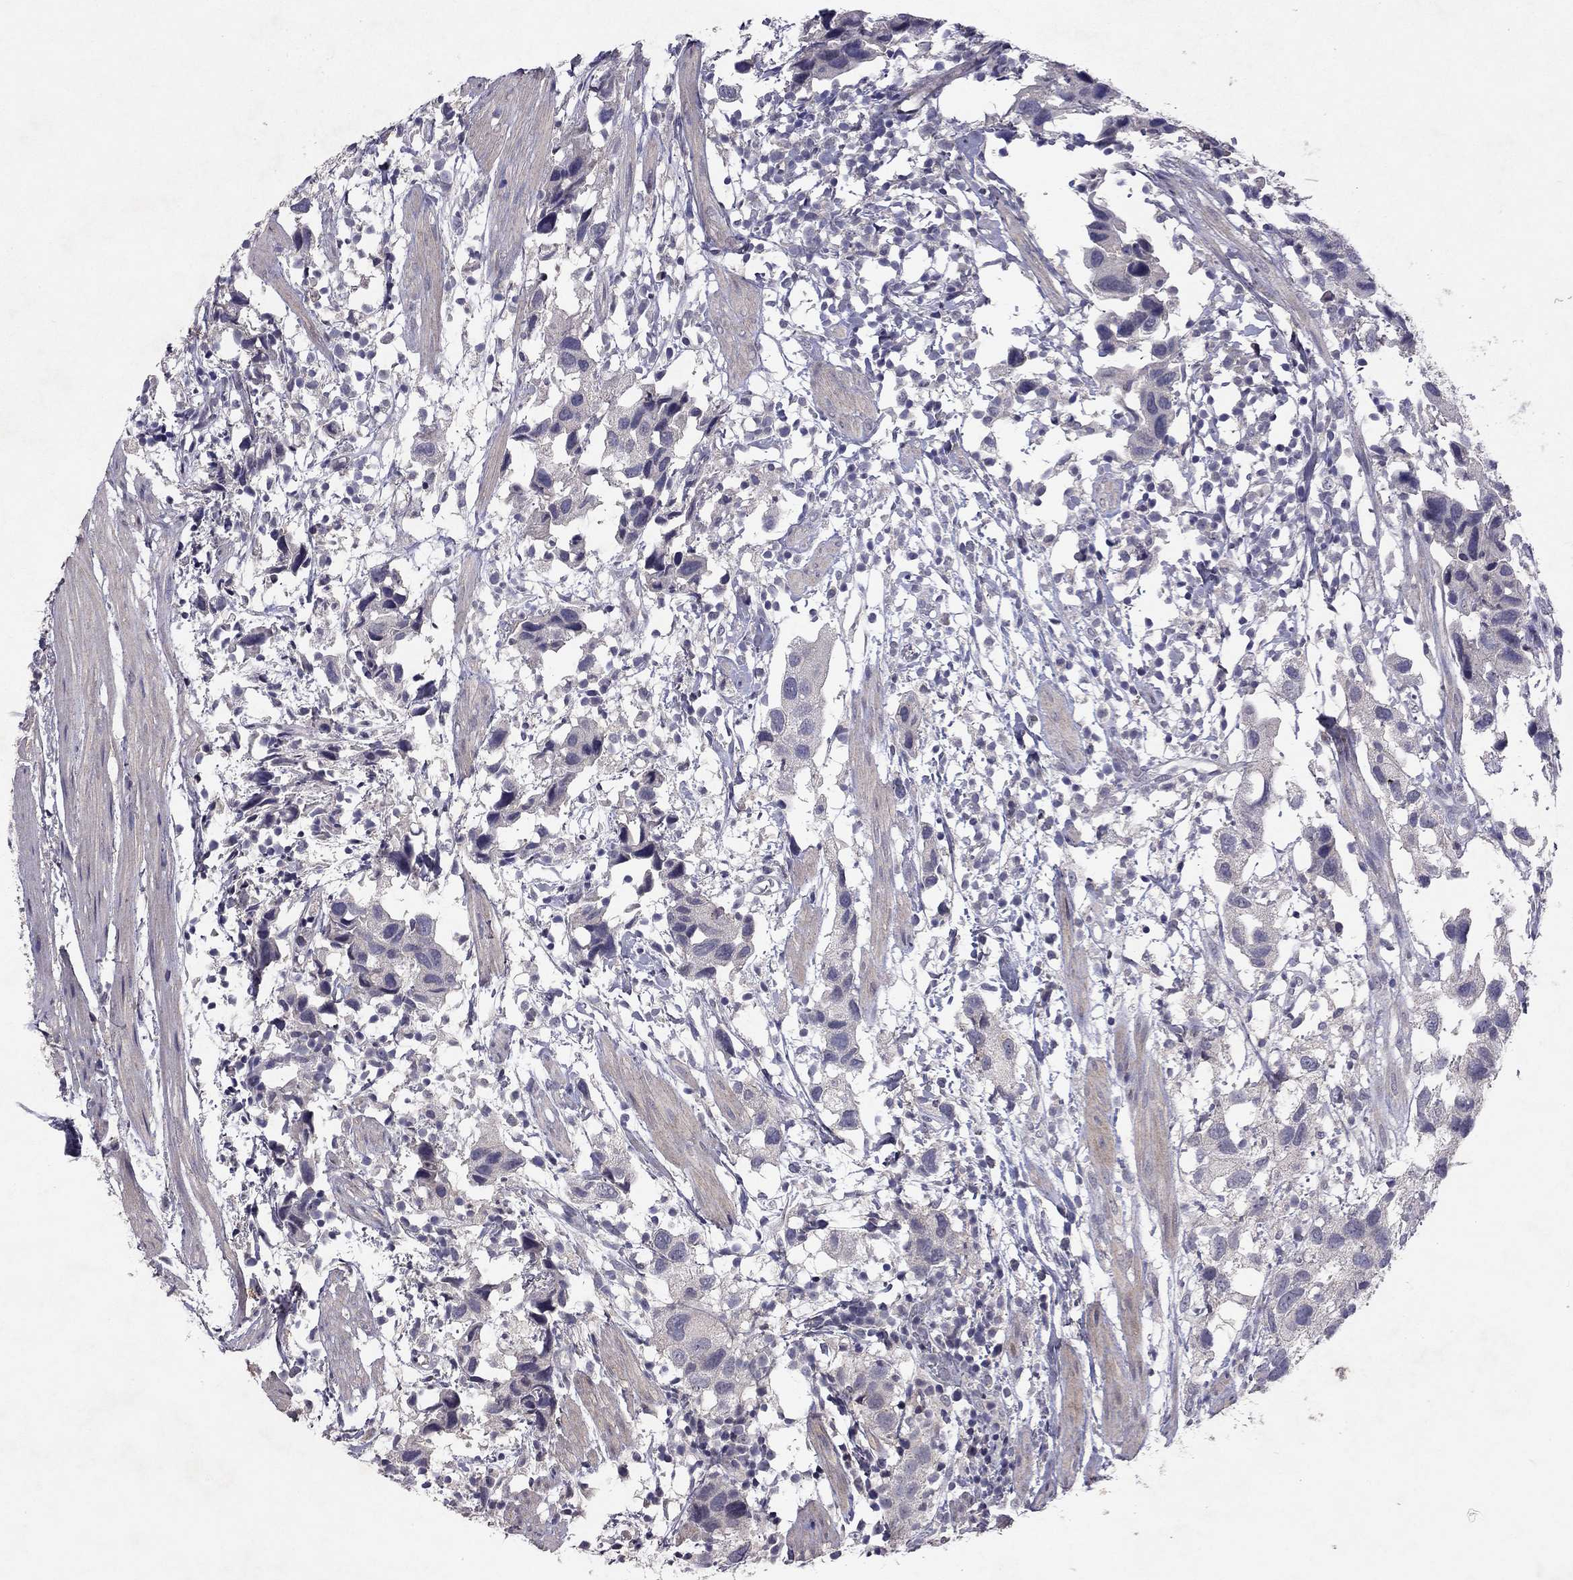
{"staining": {"intensity": "negative", "quantity": "none", "location": "none"}, "tissue": "urothelial cancer", "cell_type": "Tumor cells", "image_type": "cancer", "snomed": [{"axis": "morphology", "description": "Urothelial carcinoma, High grade"}, {"axis": "topography", "description": "Urinary bladder"}], "caption": "DAB immunohistochemical staining of human urothelial cancer shows no significant positivity in tumor cells.", "gene": "ESR2", "patient": {"sex": "male", "age": 79}}